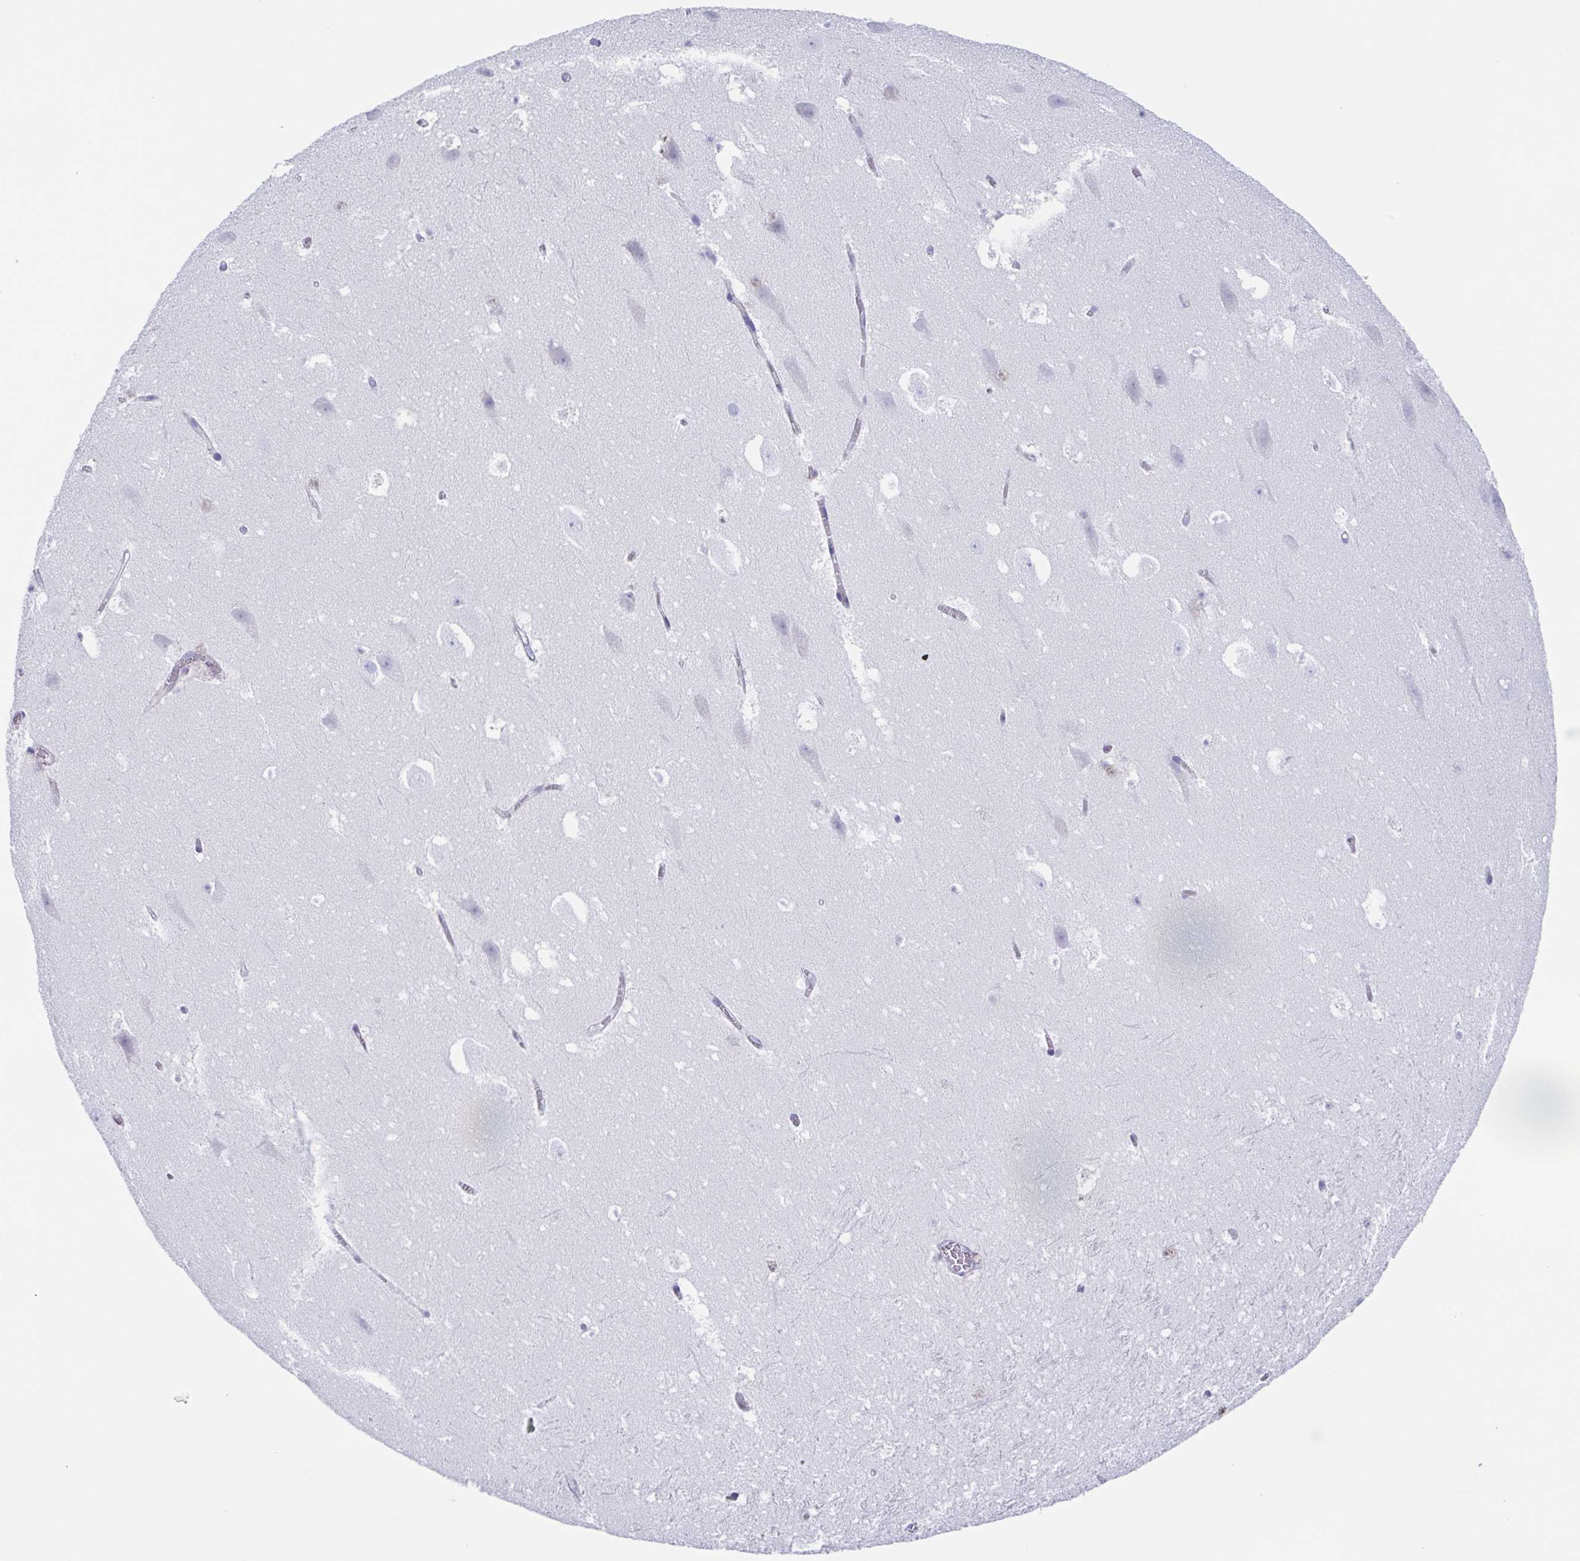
{"staining": {"intensity": "negative", "quantity": "none", "location": "none"}, "tissue": "hippocampus", "cell_type": "Glial cells", "image_type": "normal", "snomed": [{"axis": "morphology", "description": "Normal tissue, NOS"}, {"axis": "topography", "description": "Hippocampus"}], "caption": "IHC of unremarkable hippocampus displays no staining in glial cells. (DAB (3,3'-diaminobenzidine) IHC with hematoxylin counter stain).", "gene": "PBOV1", "patient": {"sex": "female", "age": 42}}